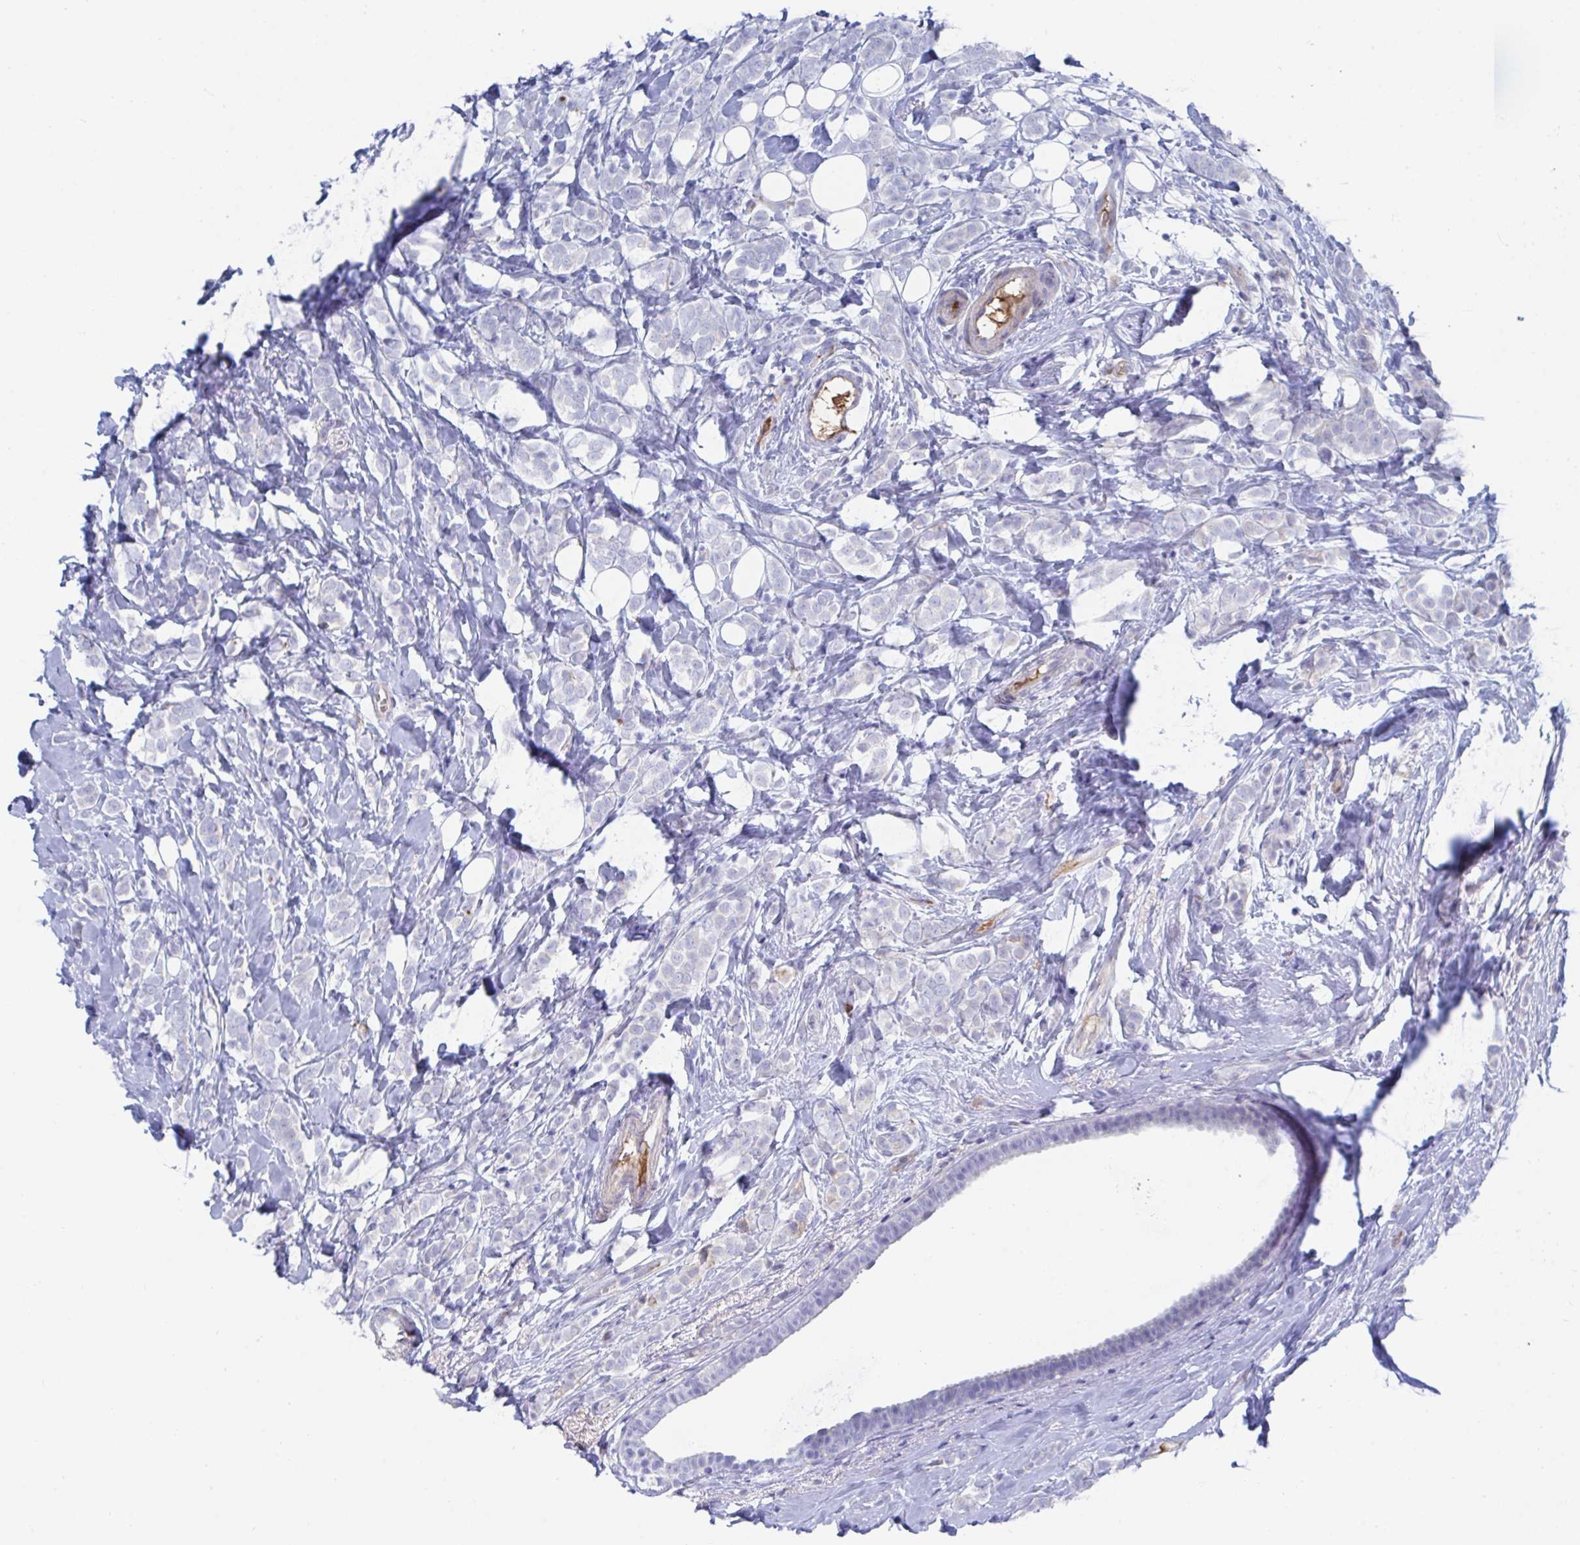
{"staining": {"intensity": "negative", "quantity": "none", "location": "none"}, "tissue": "breast cancer", "cell_type": "Tumor cells", "image_type": "cancer", "snomed": [{"axis": "morphology", "description": "Lobular carcinoma"}, {"axis": "topography", "description": "Breast"}], "caption": "Immunohistochemical staining of breast cancer shows no significant positivity in tumor cells.", "gene": "TNFAIP6", "patient": {"sex": "female", "age": 49}}